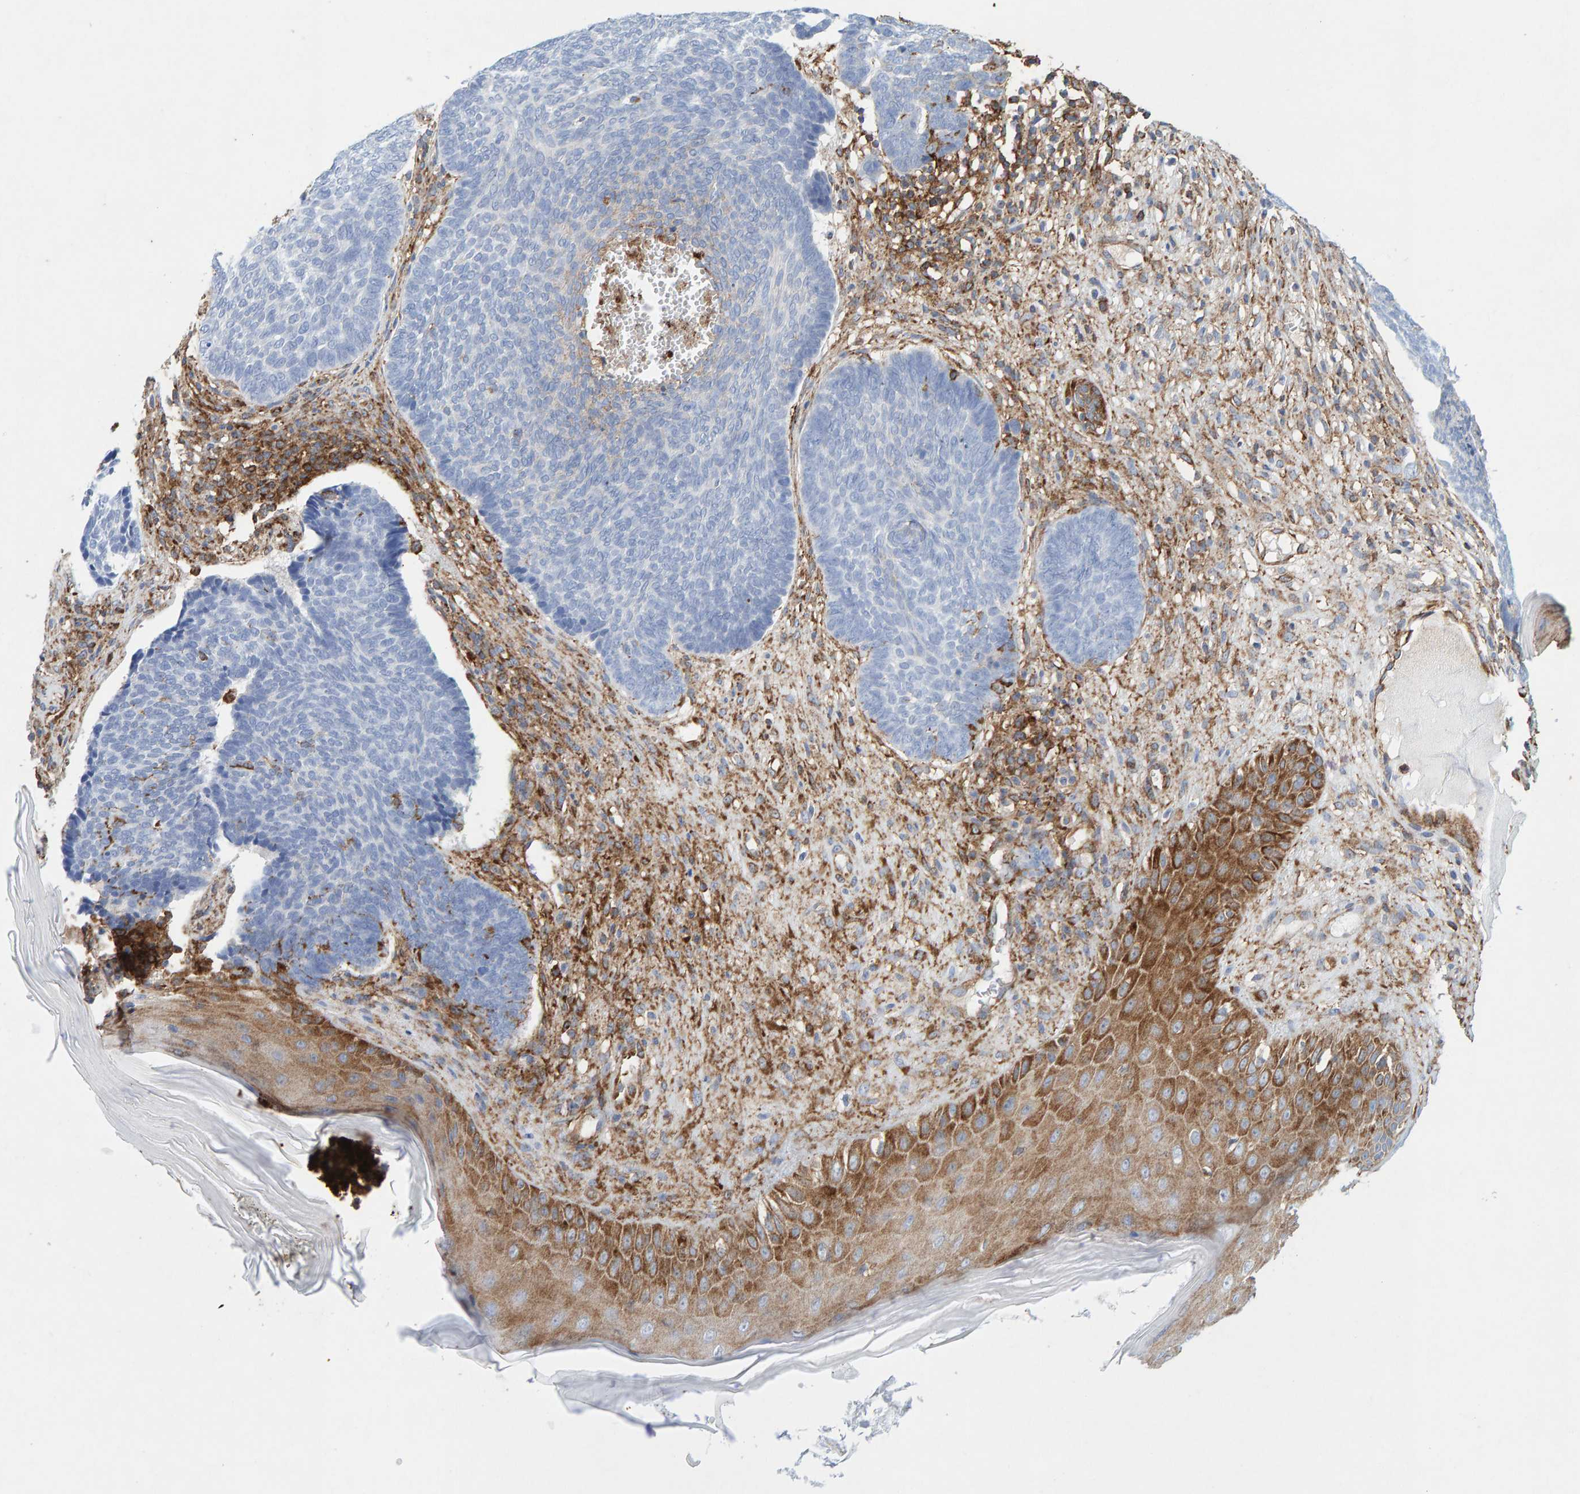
{"staining": {"intensity": "negative", "quantity": "none", "location": "none"}, "tissue": "skin cancer", "cell_type": "Tumor cells", "image_type": "cancer", "snomed": [{"axis": "morphology", "description": "Basal cell carcinoma"}, {"axis": "topography", "description": "Skin"}], "caption": "An immunohistochemistry (IHC) histopathology image of skin cancer is shown. There is no staining in tumor cells of skin cancer.", "gene": "MVP", "patient": {"sex": "male", "age": 84}}